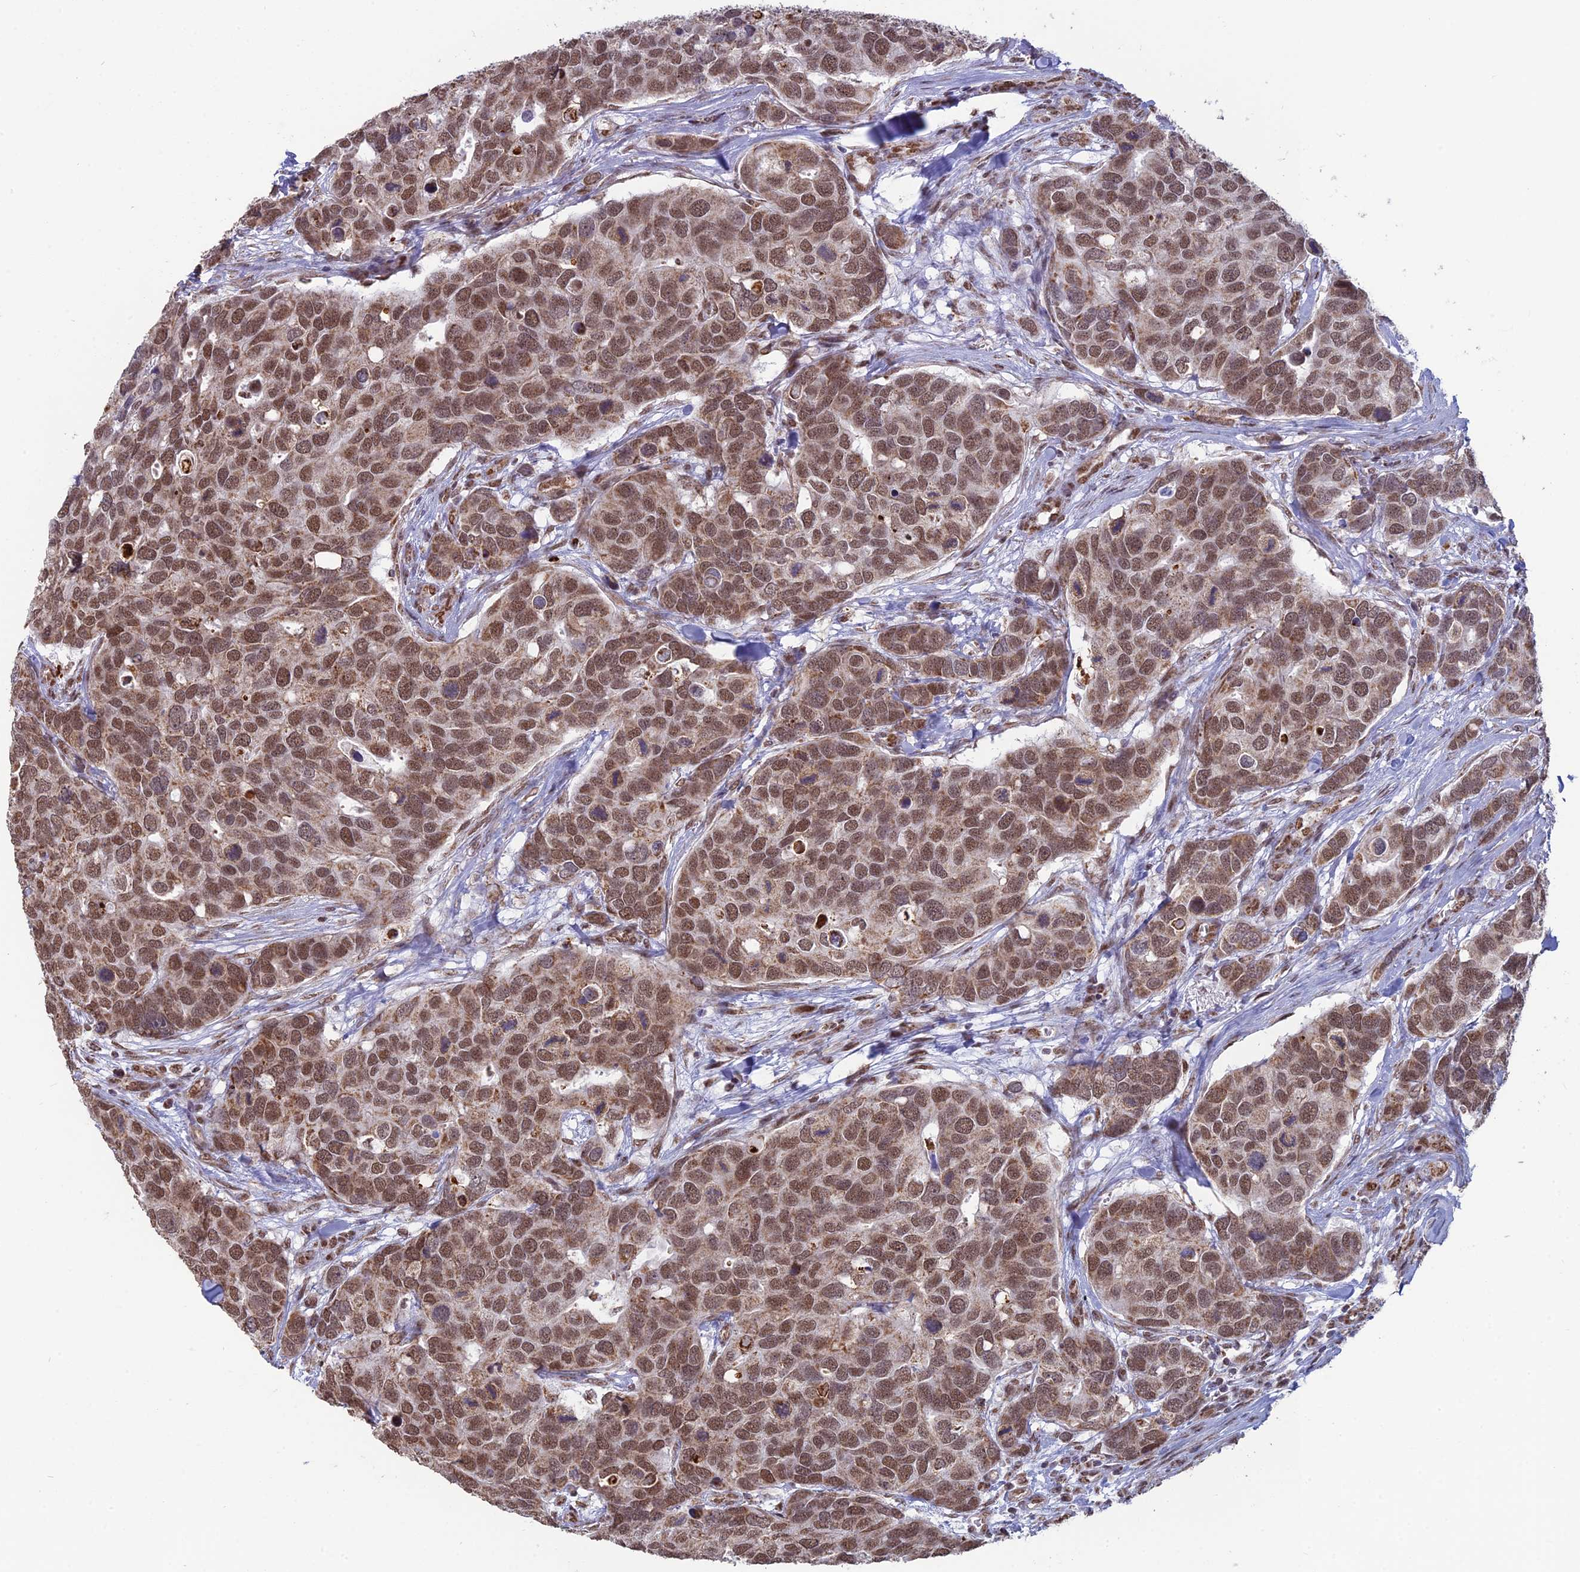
{"staining": {"intensity": "moderate", "quantity": ">75%", "location": "nuclear"}, "tissue": "breast cancer", "cell_type": "Tumor cells", "image_type": "cancer", "snomed": [{"axis": "morphology", "description": "Duct carcinoma"}, {"axis": "topography", "description": "Breast"}], "caption": "Immunohistochemistry histopathology image of human invasive ductal carcinoma (breast) stained for a protein (brown), which reveals medium levels of moderate nuclear positivity in about >75% of tumor cells.", "gene": "ARHGAP40", "patient": {"sex": "female", "age": 83}}